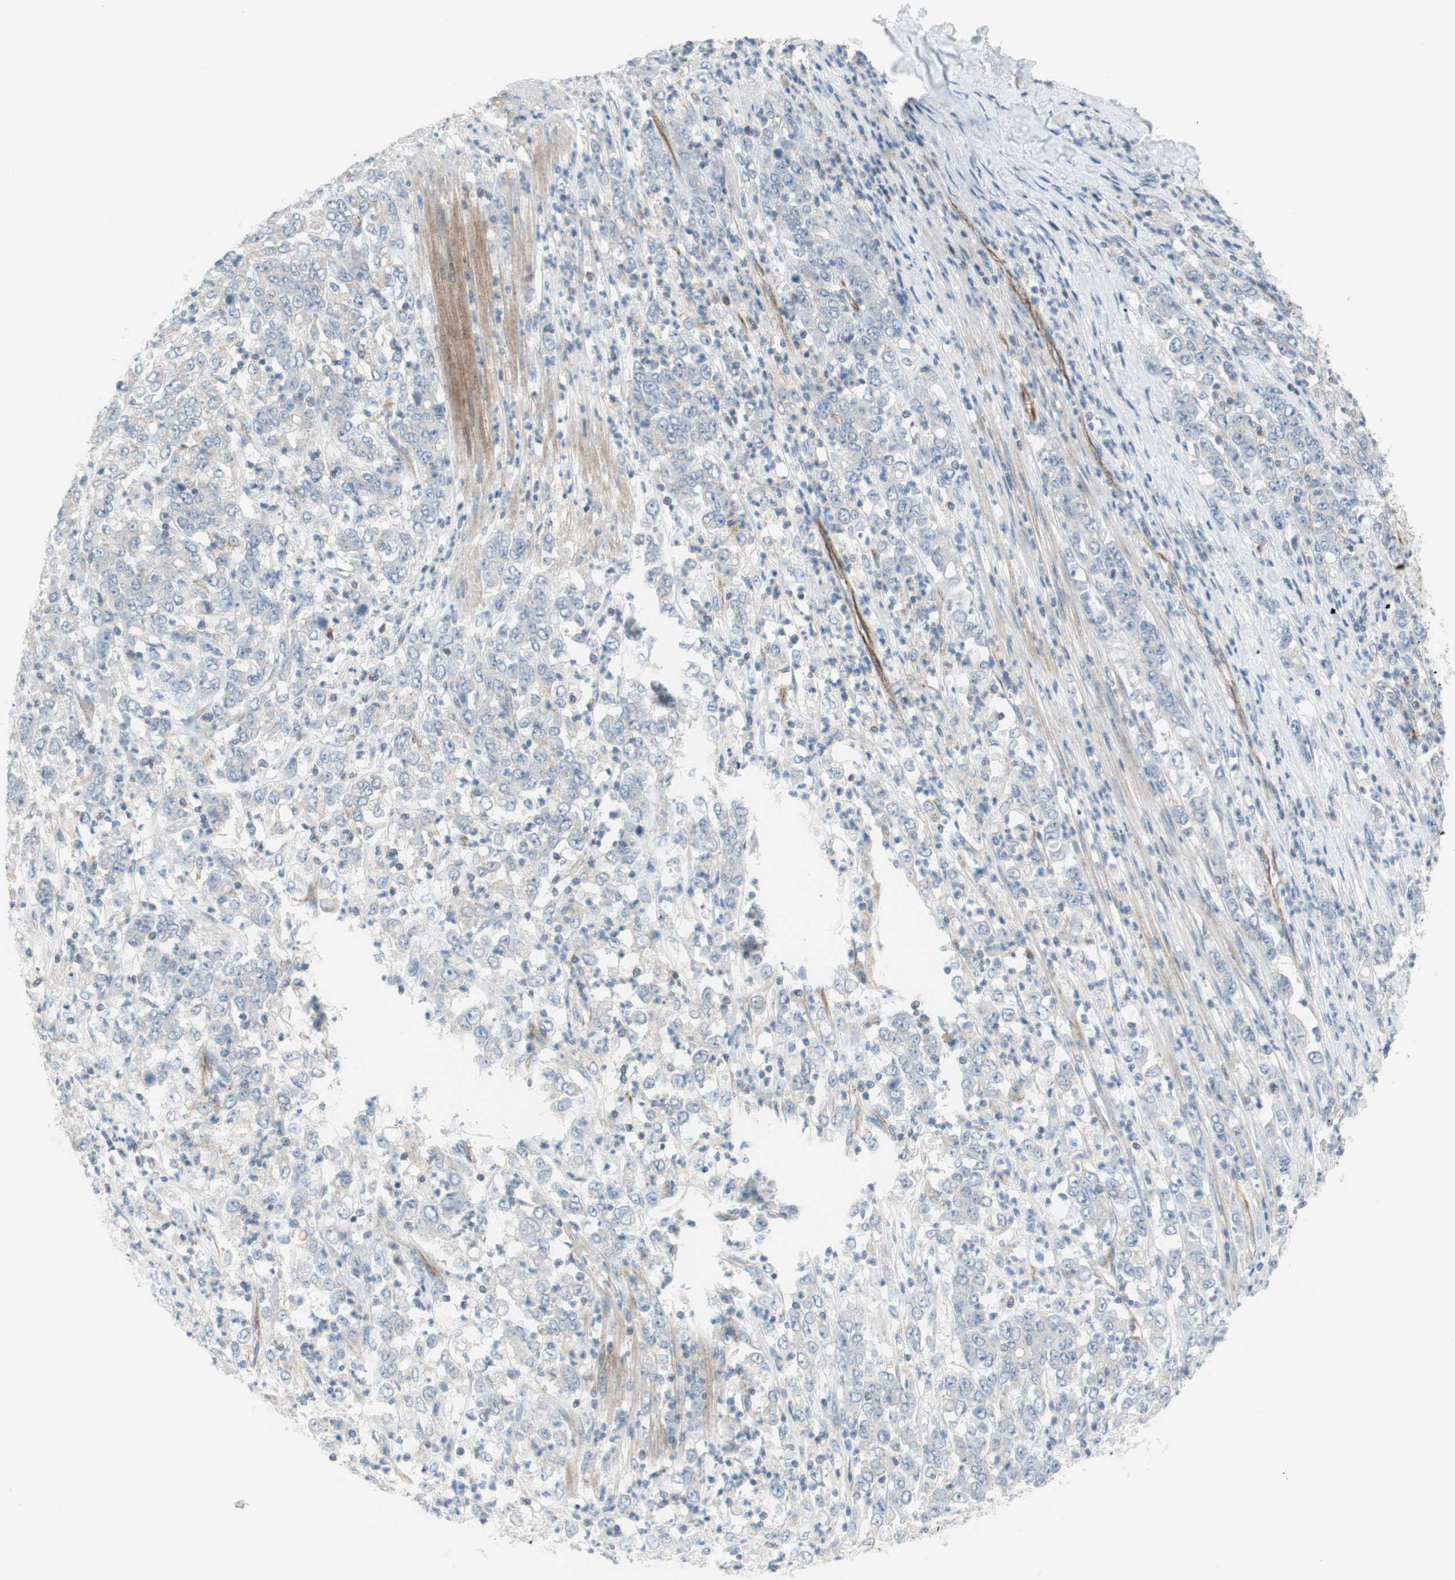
{"staining": {"intensity": "negative", "quantity": "none", "location": "none"}, "tissue": "stomach cancer", "cell_type": "Tumor cells", "image_type": "cancer", "snomed": [{"axis": "morphology", "description": "Adenocarcinoma, NOS"}, {"axis": "topography", "description": "Stomach, lower"}], "caption": "This is an IHC image of stomach cancer. There is no expression in tumor cells.", "gene": "POU2AF1", "patient": {"sex": "female", "age": 71}}